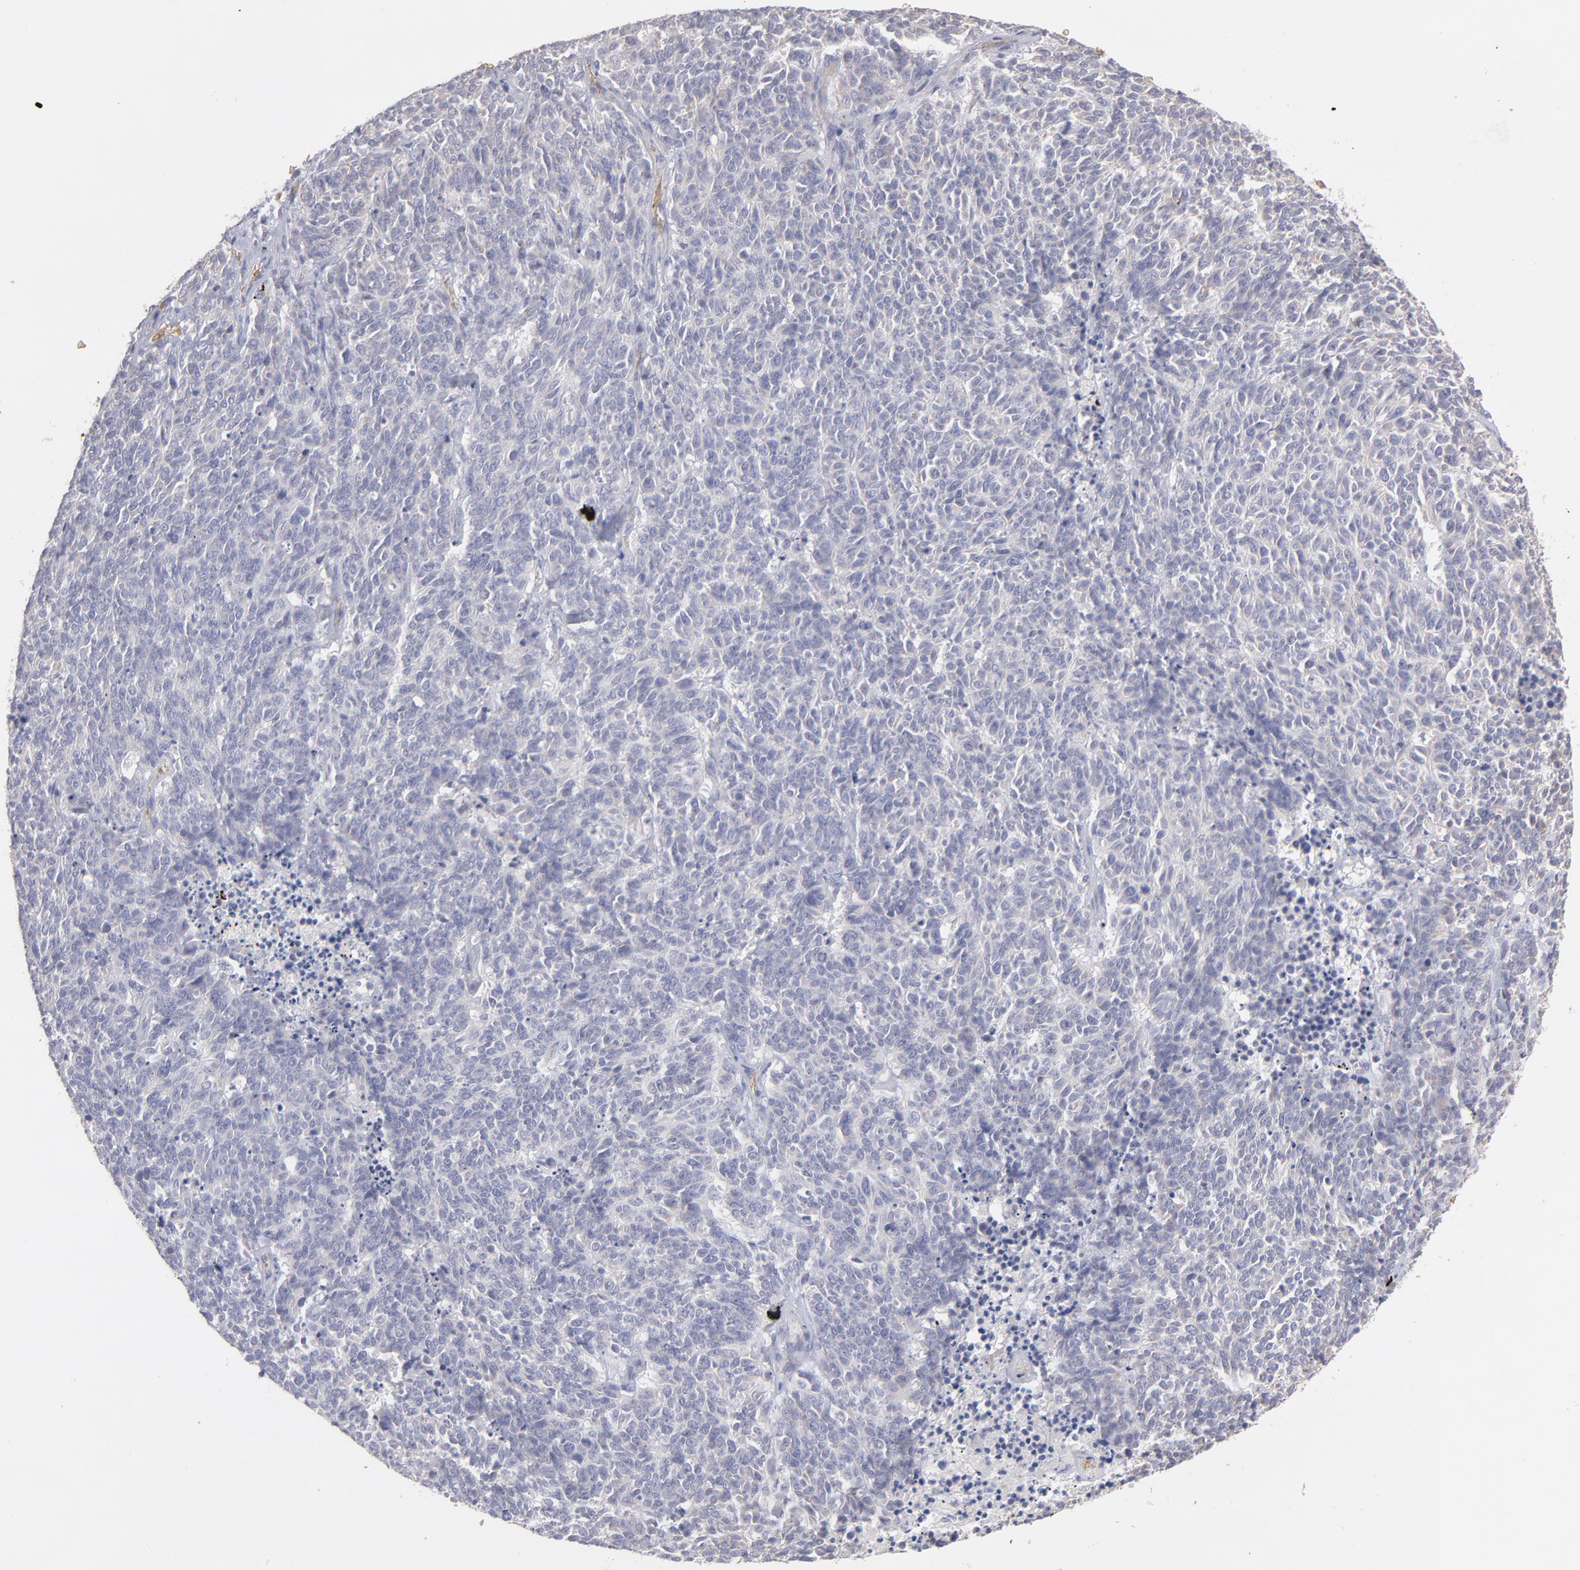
{"staining": {"intensity": "negative", "quantity": "none", "location": "none"}, "tissue": "lung cancer", "cell_type": "Tumor cells", "image_type": "cancer", "snomed": [{"axis": "morphology", "description": "Neoplasm, malignant, NOS"}, {"axis": "topography", "description": "Lung"}], "caption": "High magnification brightfield microscopy of lung cancer stained with DAB (brown) and counterstained with hematoxylin (blue): tumor cells show no significant positivity. (DAB immunohistochemistry, high magnification).", "gene": "F13B", "patient": {"sex": "female", "age": 58}}